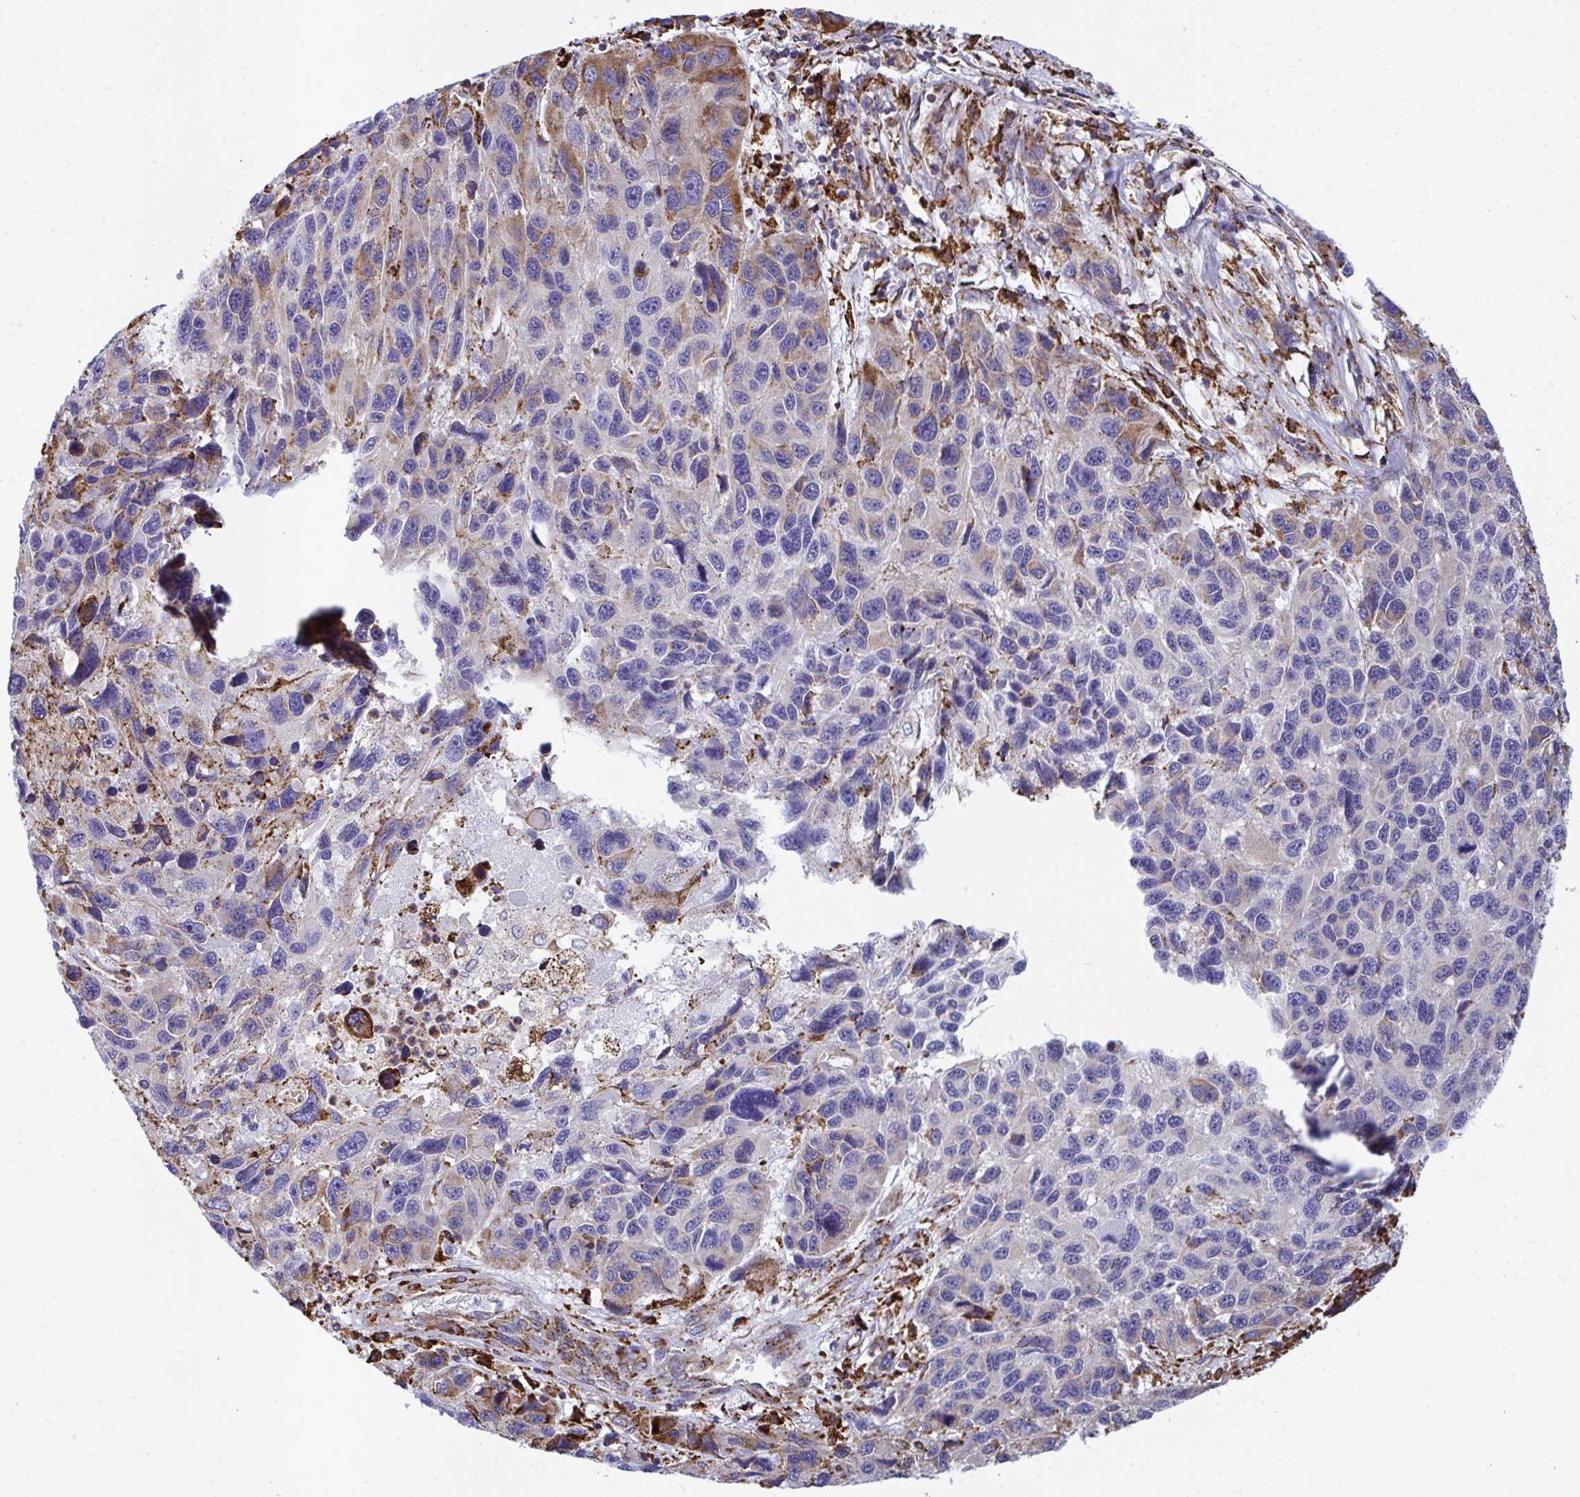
{"staining": {"intensity": "moderate", "quantity": "<25%", "location": "cytoplasmic/membranous"}, "tissue": "melanoma", "cell_type": "Tumor cells", "image_type": "cancer", "snomed": [{"axis": "morphology", "description": "Malignant melanoma, NOS"}, {"axis": "topography", "description": "Skin"}], "caption": "Human melanoma stained for a protein (brown) displays moderate cytoplasmic/membranous positive positivity in about <25% of tumor cells.", "gene": "PEAK3", "patient": {"sex": "male", "age": 53}}